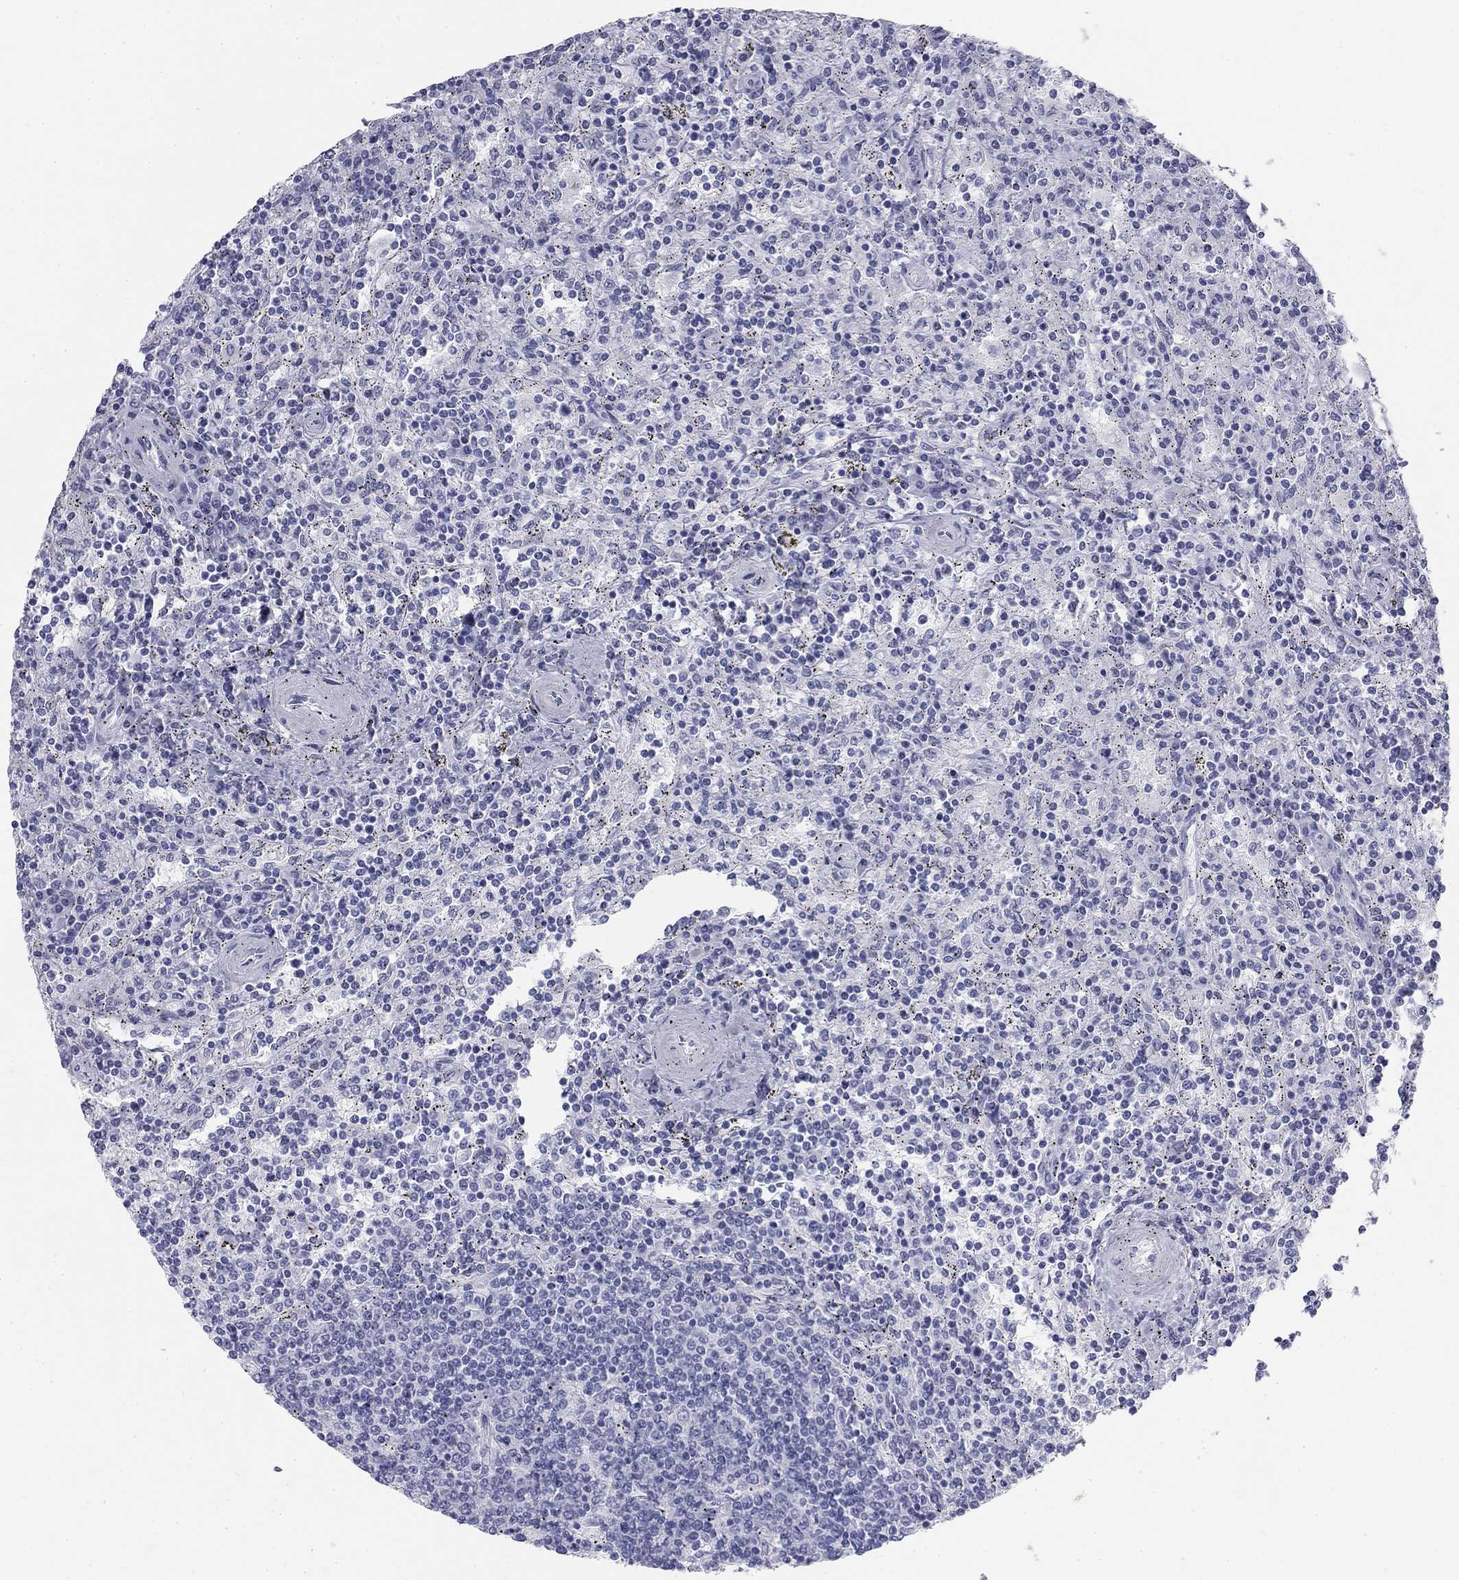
{"staining": {"intensity": "negative", "quantity": "none", "location": "none"}, "tissue": "lymphoma", "cell_type": "Tumor cells", "image_type": "cancer", "snomed": [{"axis": "morphology", "description": "Malignant lymphoma, non-Hodgkin's type, Low grade"}, {"axis": "topography", "description": "Spleen"}], "caption": "Tumor cells are negative for brown protein staining in lymphoma.", "gene": "SULT2B1", "patient": {"sex": "male", "age": 62}}